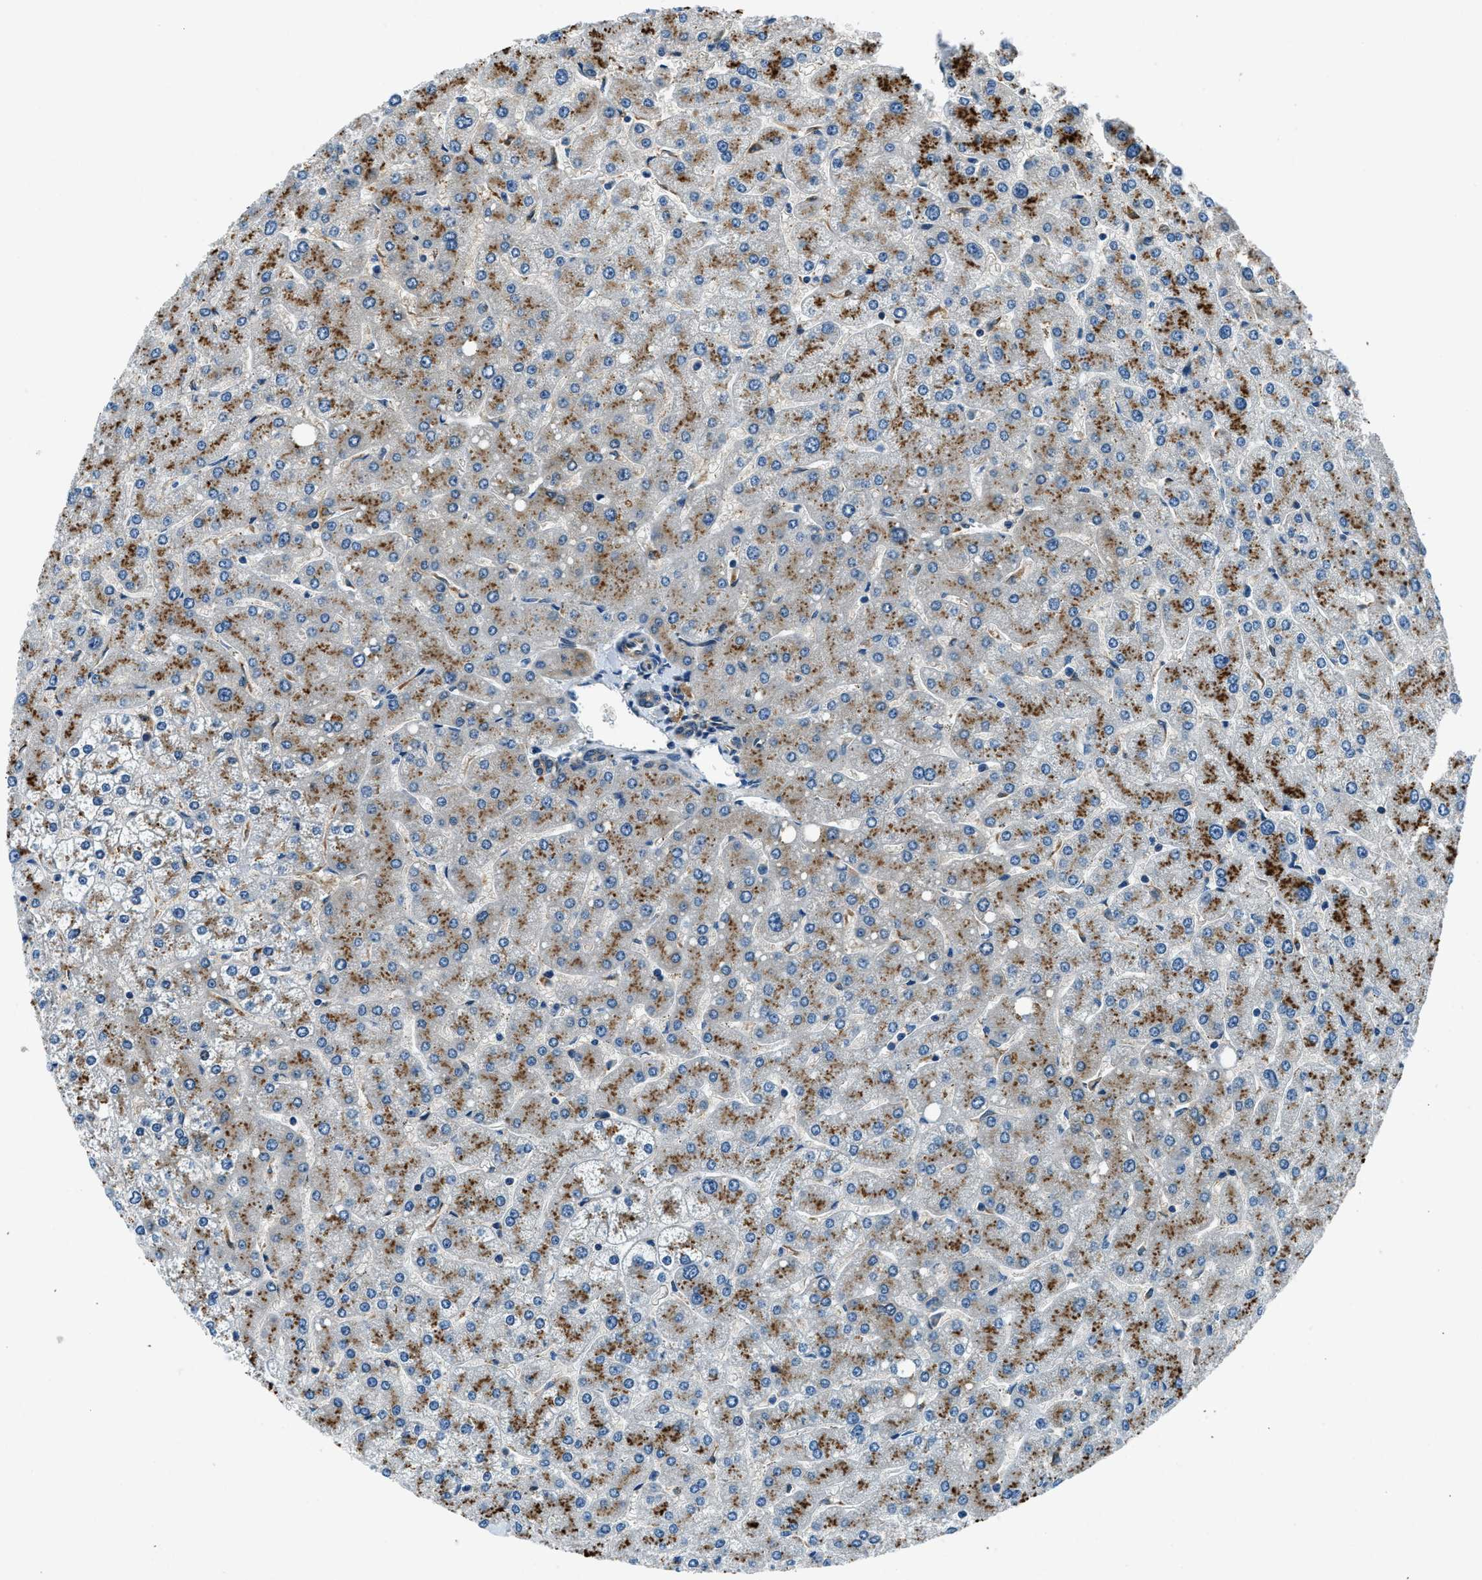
{"staining": {"intensity": "moderate", "quantity": ">75%", "location": "cytoplasmic/membranous"}, "tissue": "liver", "cell_type": "Cholangiocytes", "image_type": "normal", "snomed": [{"axis": "morphology", "description": "Normal tissue, NOS"}, {"axis": "topography", "description": "Liver"}], "caption": "This histopathology image reveals immunohistochemistry (IHC) staining of unremarkable human liver, with medium moderate cytoplasmic/membranous positivity in approximately >75% of cholangiocytes.", "gene": "SLC19A2", "patient": {"sex": "male", "age": 55}}